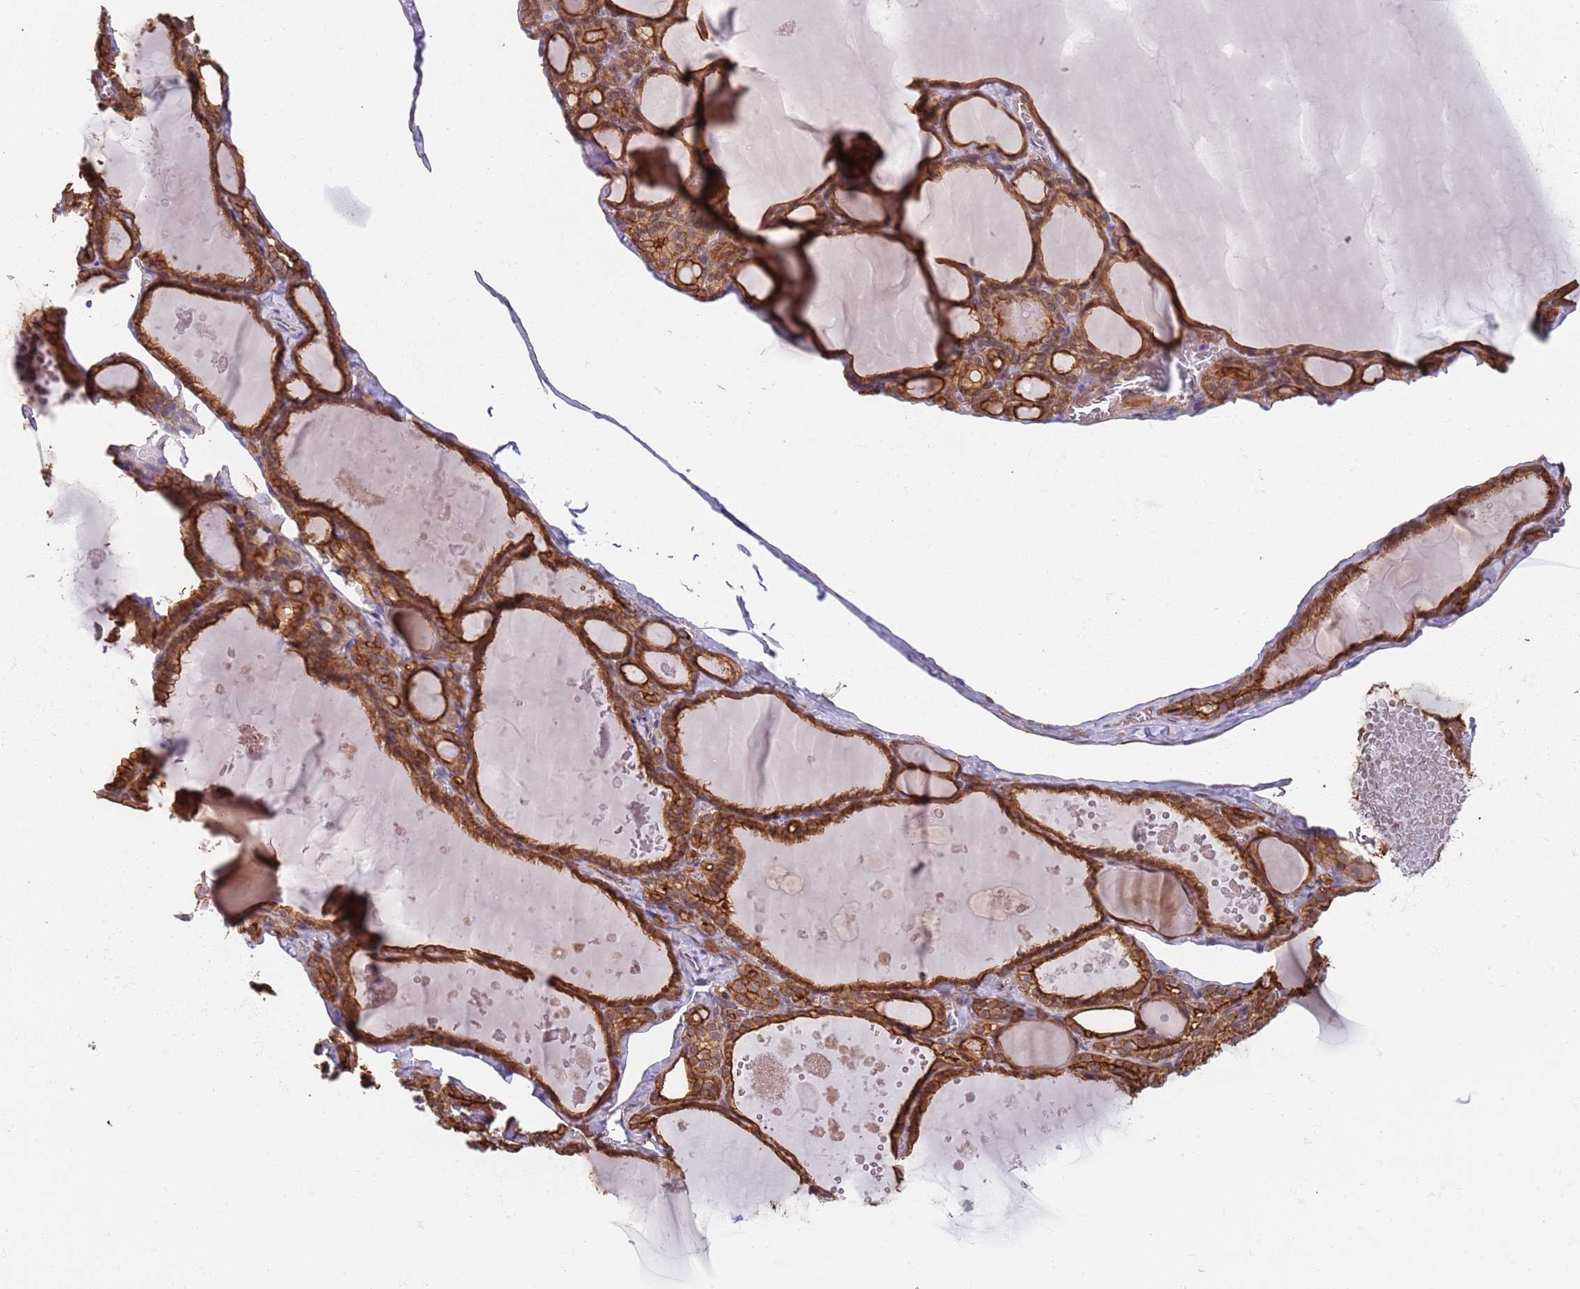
{"staining": {"intensity": "strong", "quantity": ">75%", "location": "cytoplasmic/membranous"}, "tissue": "thyroid gland", "cell_type": "Glandular cells", "image_type": "normal", "snomed": [{"axis": "morphology", "description": "Normal tissue, NOS"}, {"axis": "topography", "description": "Thyroid gland"}], "caption": "Immunohistochemical staining of normal thyroid gland exhibits high levels of strong cytoplasmic/membranous staining in approximately >75% of glandular cells.", "gene": "GSDMD", "patient": {"sex": "male", "age": 56}}